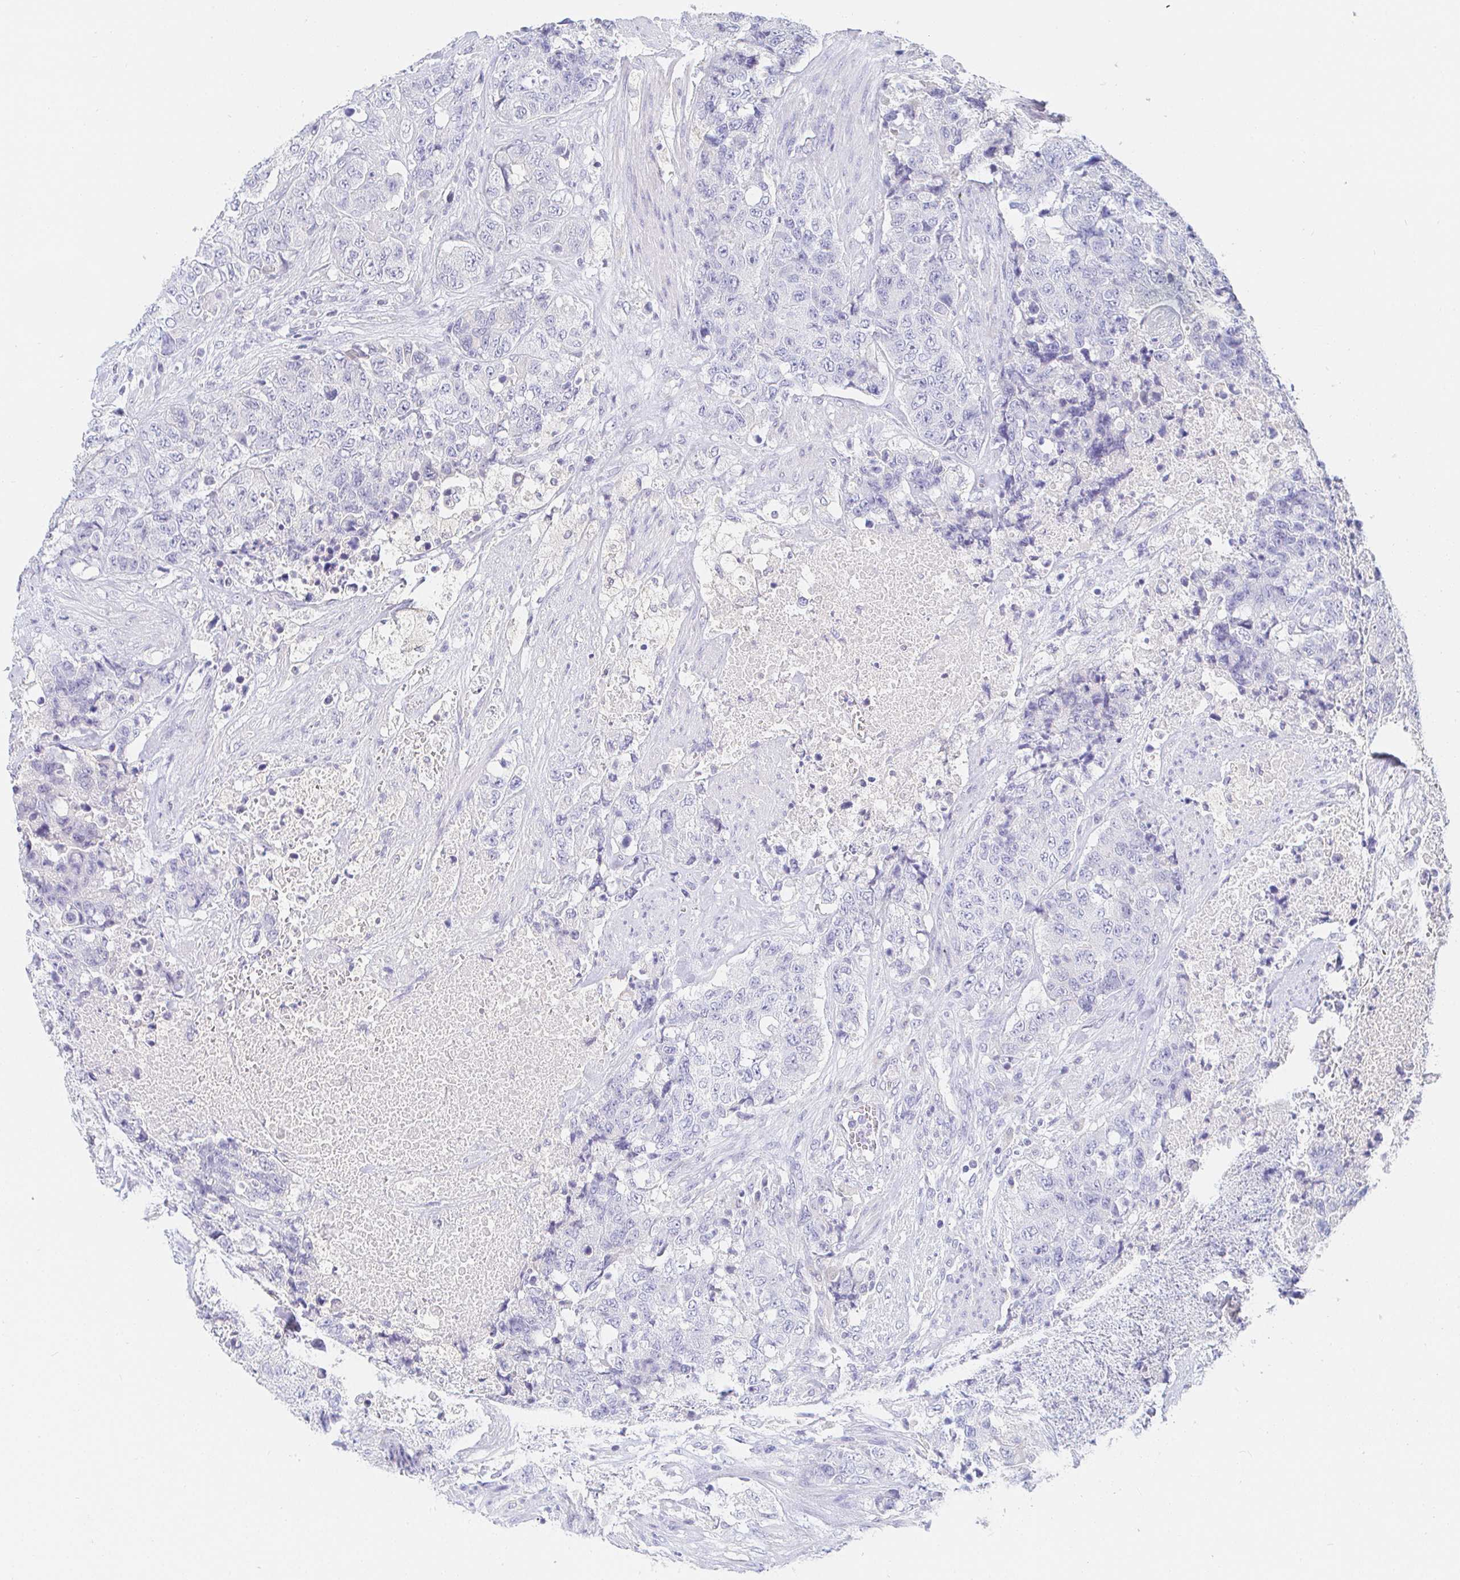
{"staining": {"intensity": "negative", "quantity": "none", "location": "none"}, "tissue": "urothelial cancer", "cell_type": "Tumor cells", "image_type": "cancer", "snomed": [{"axis": "morphology", "description": "Urothelial carcinoma, High grade"}, {"axis": "topography", "description": "Urinary bladder"}], "caption": "Urothelial cancer was stained to show a protein in brown. There is no significant expression in tumor cells. The staining was performed using DAB to visualize the protein expression in brown, while the nuclei were stained in blue with hematoxylin (Magnification: 20x).", "gene": "PDE6B", "patient": {"sex": "female", "age": 78}}